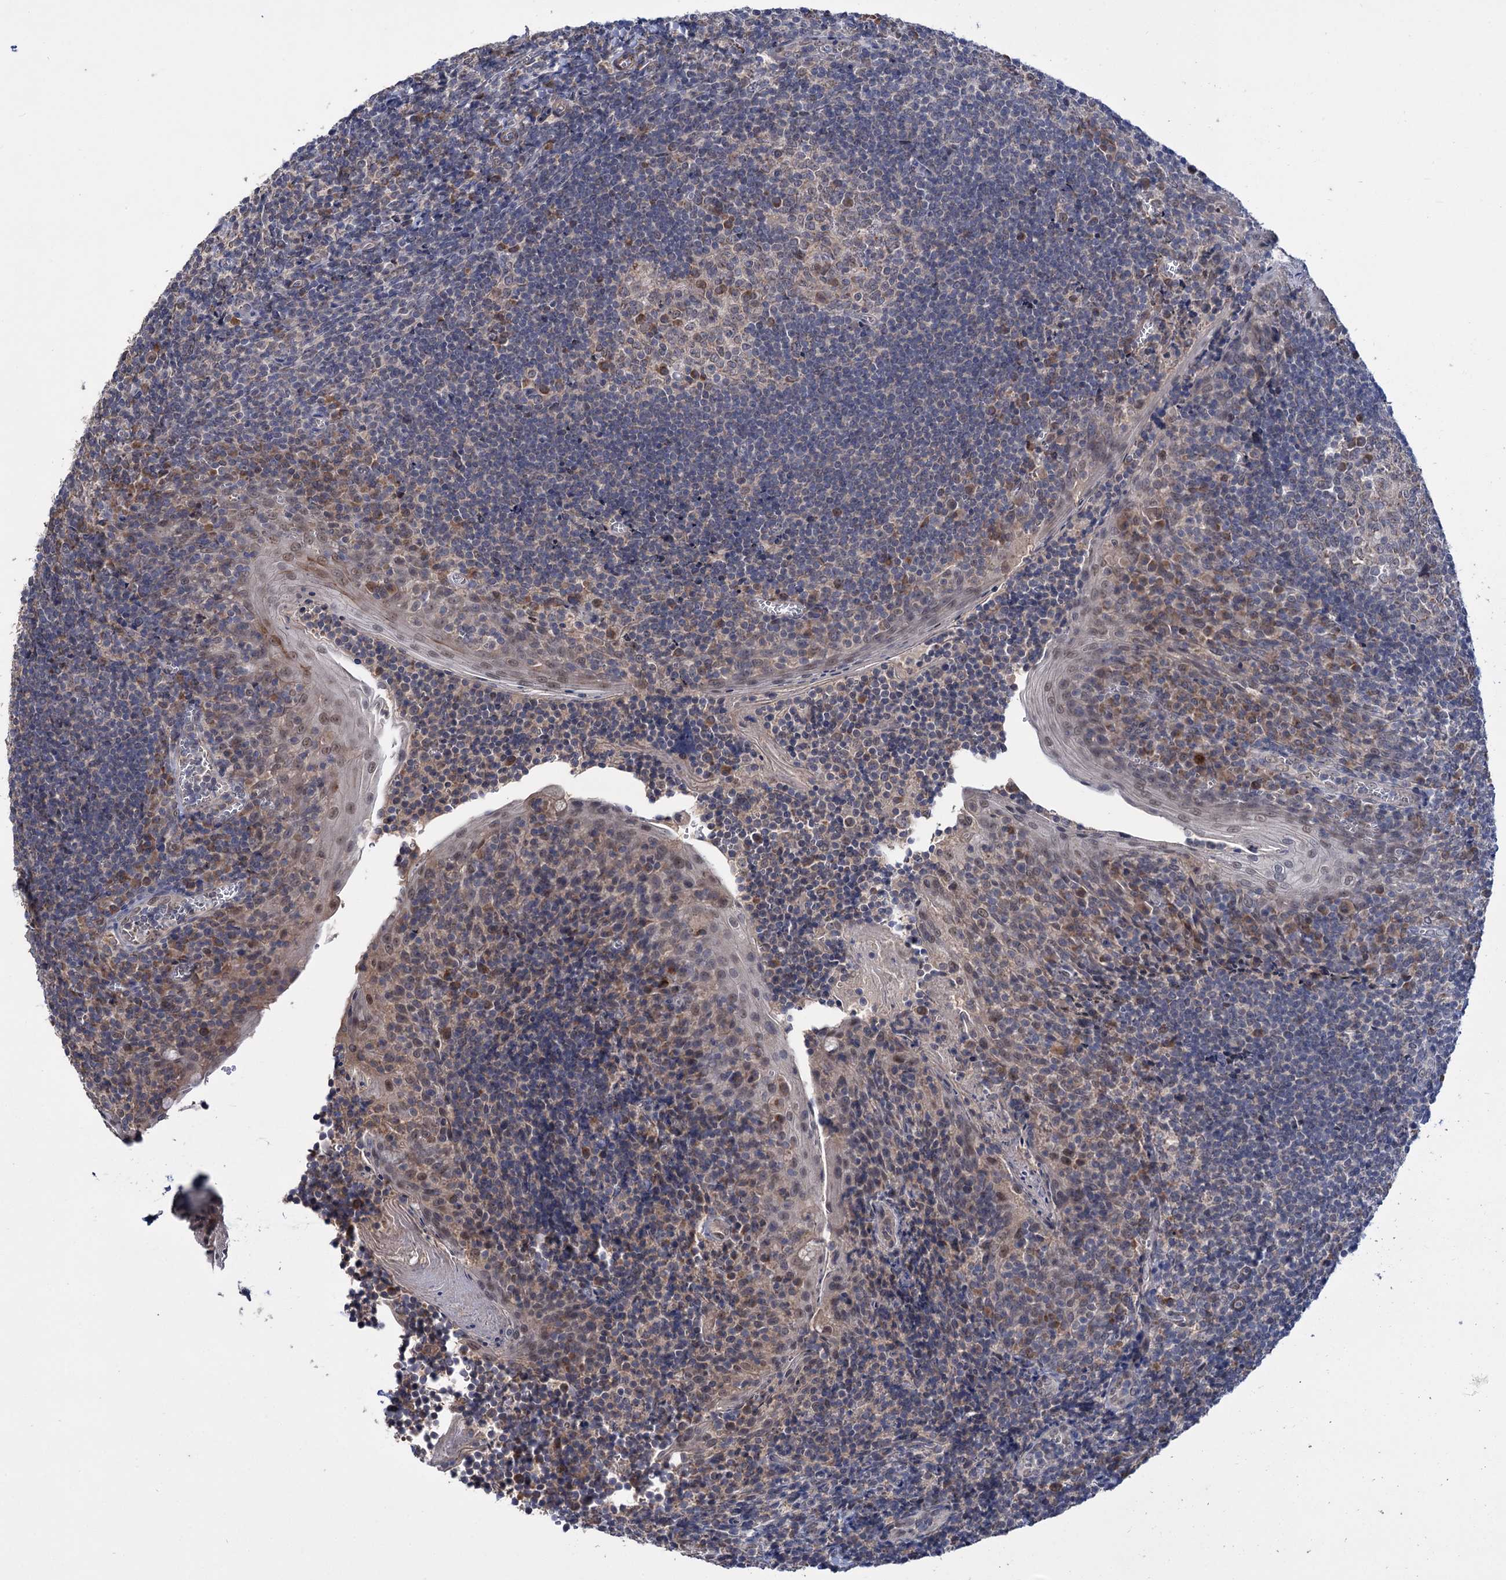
{"staining": {"intensity": "moderate", "quantity": "<25%", "location": "cytoplasmic/membranous"}, "tissue": "tonsil", "cell_type": "Germinal center cells", "image_type": "normal", "snomed": [{"axis": "morphology", "description": "Normal tissue, NOS"}, {"axis": "topography", "description": "Tonsil"}], "caption": "Germinal center cells display moderate cytoplasmic/membranous positivity in approximately <25% of cells in benign tonsil. Immunohistochemistry stains the protein of interest in brown and the nuclei are stained blue.", "gene": "CLPB", "patient": {"sex": "male", "age": 27}}